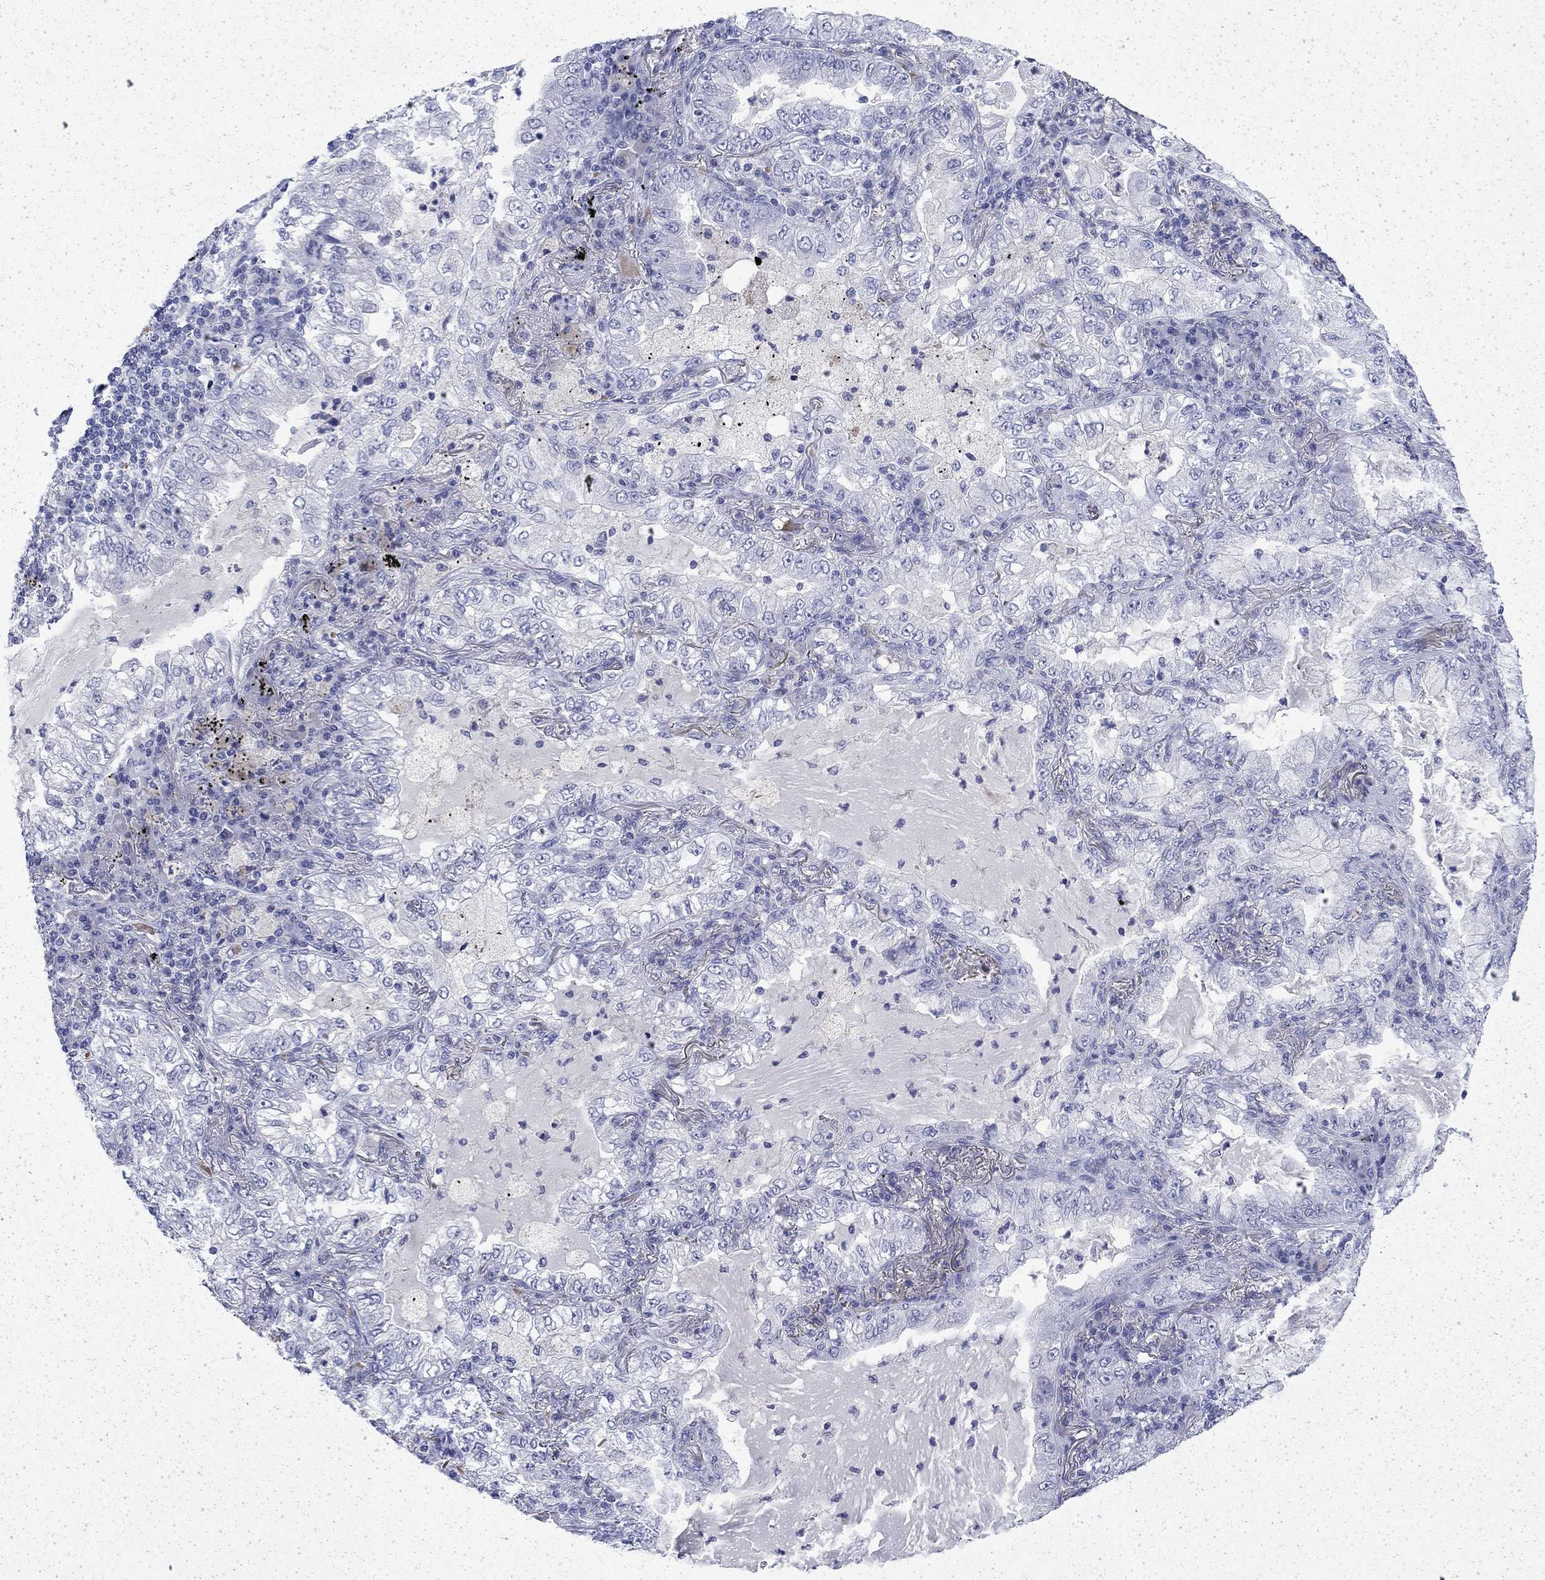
{"staining": {"intensity": "negative", "quantity": "none", "location": "none"}, "tissue": "lung cancer", "cell_type": "Tumor cells", "image_type": "cancer", "snomed": [{"axis": "morphology", "description": "Adenocarcinoma, NOS"}, {"axis": "topography", "description": "Lung"}], "caption": "Micrograph shows no protein staining in tumor cells of lung adenocarcinoma tissue.", "gene": "ENPP6", "patient": {"sex": "female", "age": 73}}